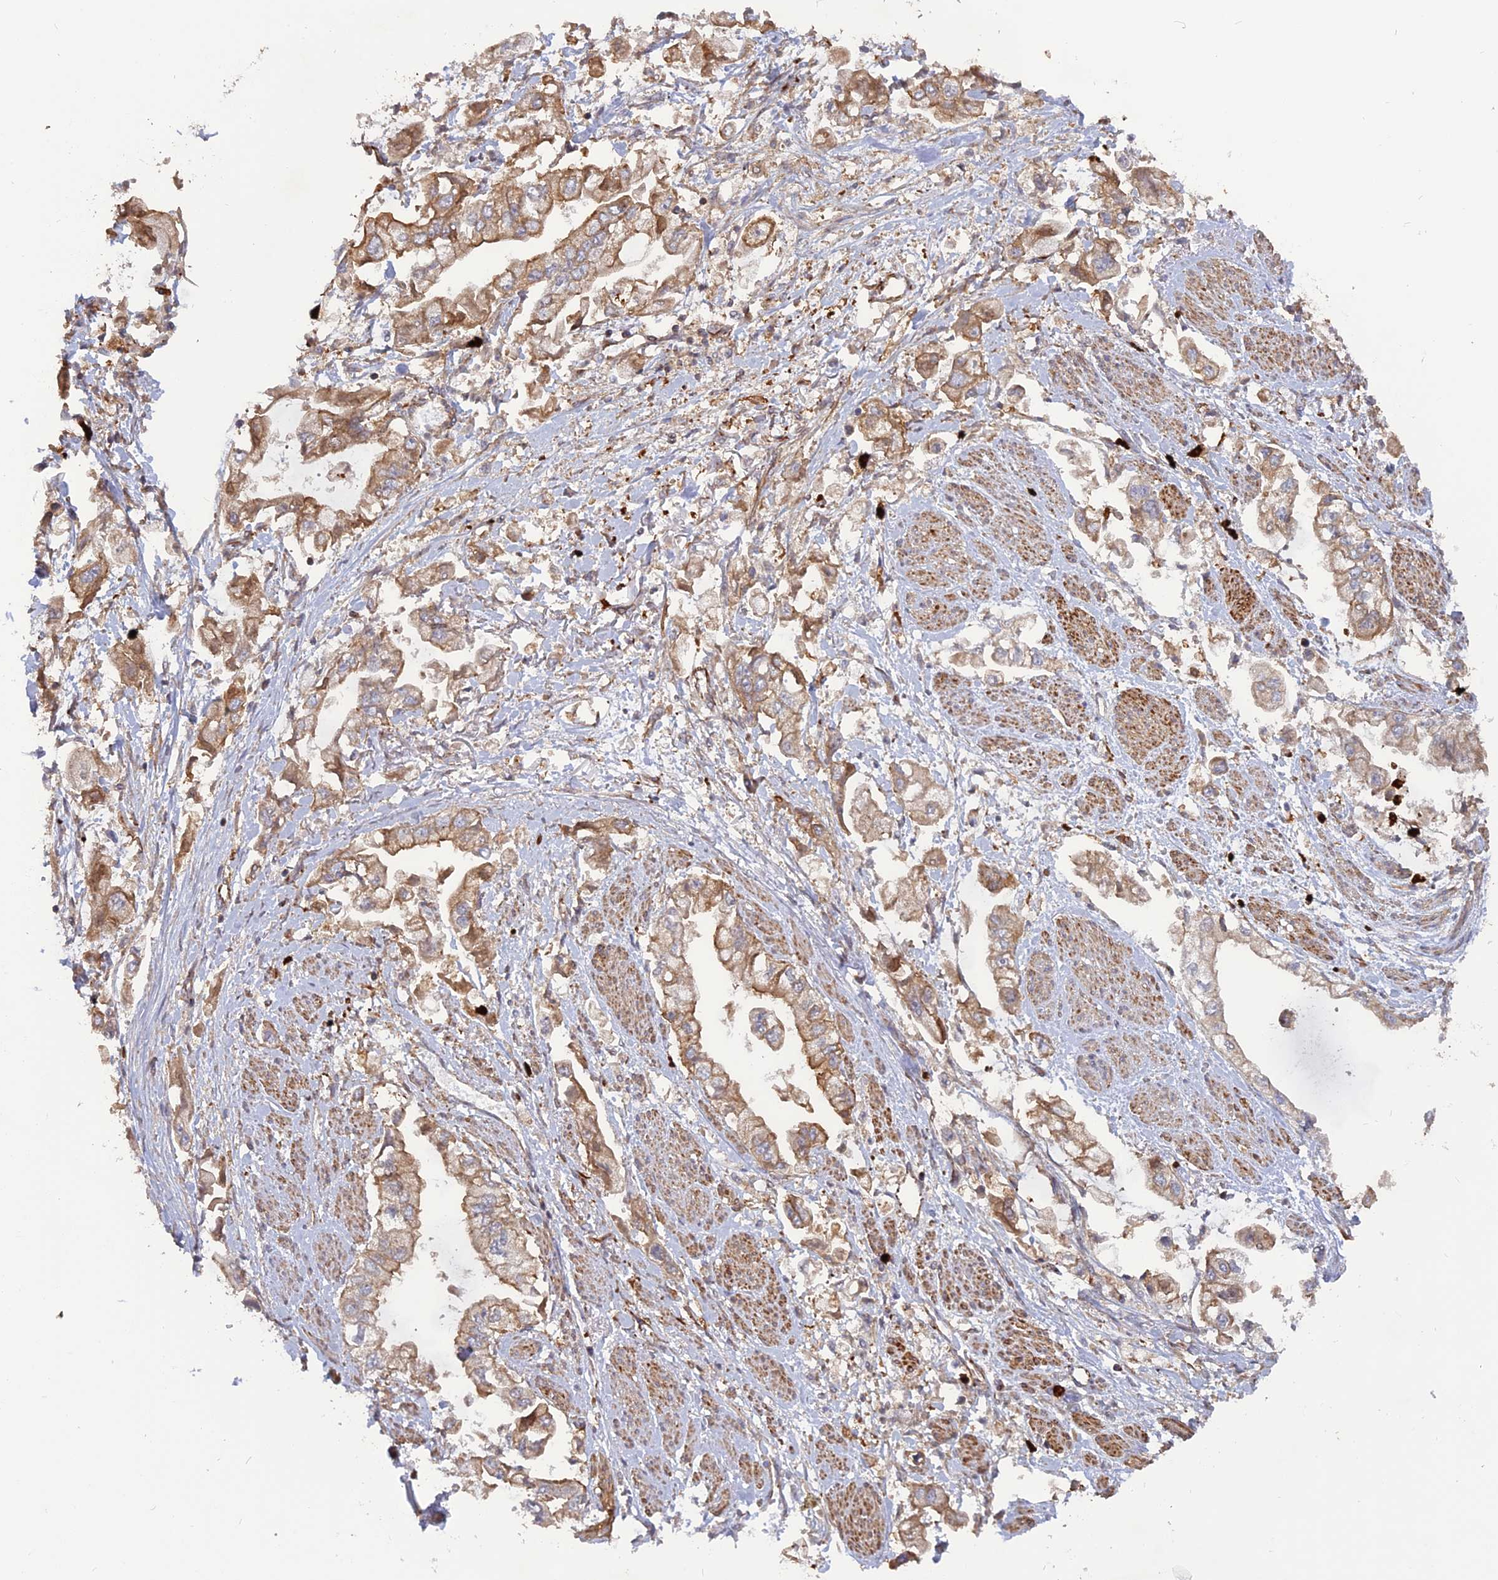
{"staining": {"intensity": "moderate", "quantity": ">75%", "location": "cytoplasmic/membranous"}, "tissue": "stomach cancer", "cell_type": "Tumor cells", "image_type": "cancer", "snomed": [{"axis": "morphology", "description": "Adenocarcinoma, NOS"}, {"axis": "topography", "description": "Stomach"}], "caption": "Tumor cells display moderate cytoplasmic/membranous staining in approximately >75% of cells in adenocarcinoma (stomach).", "gene": "PHLDB3", "patient": {"sex": "male", "age": 62}}